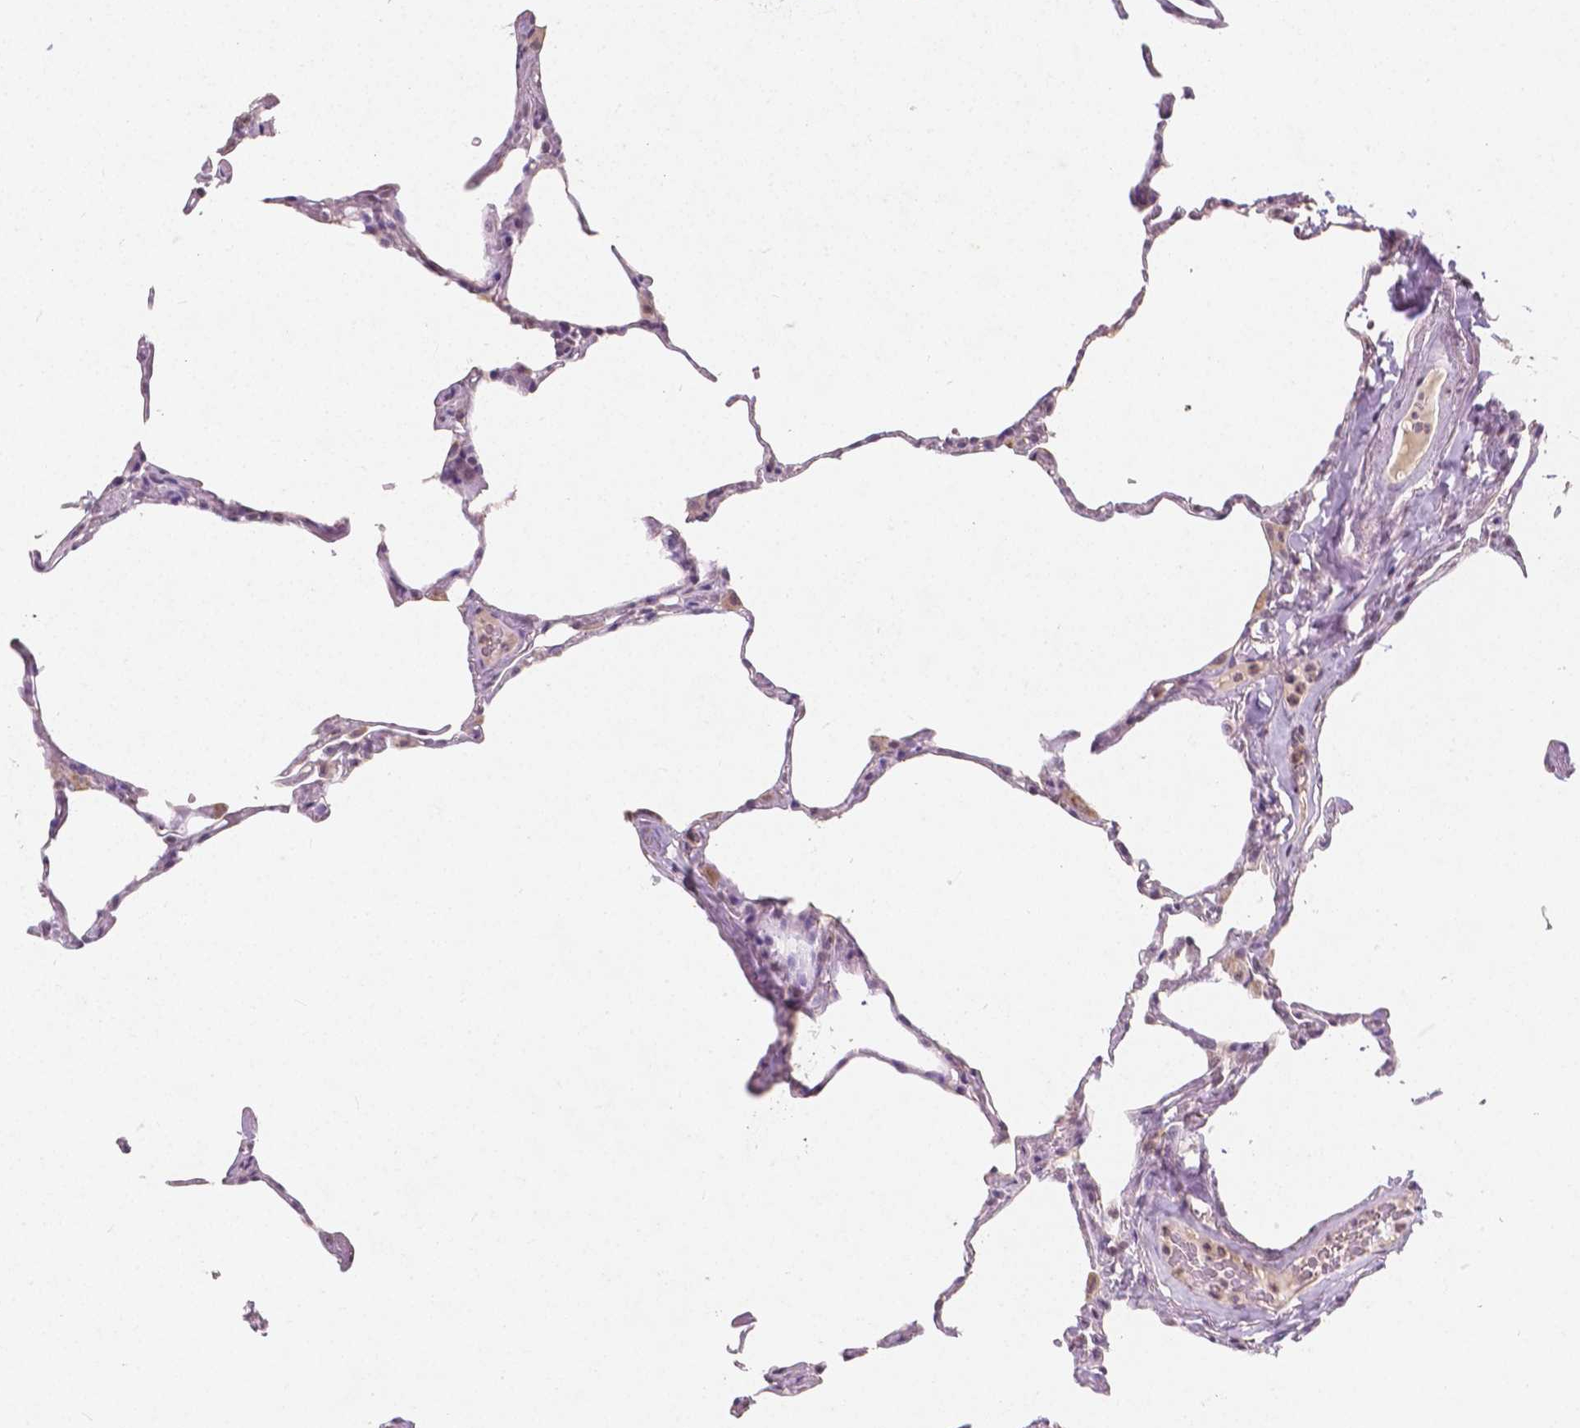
{"staining": {"intensity": "weak", "quantity": "25%-75%", "location": "nuclear"}, "tissue": "lung", "cell_type": "Alveolar cells", "image_type": "normal", "snomed": [{"axis": "morphology", "description": "Normal tissue, NOS"}, {"axis": "topography", "description": "Lung"}], "caption": "Alveolar cells exhibit low levels of weak nuclear expression in approximately 25%-75% of cells in unremarkable lung.", "gene": "NOLC1", "patient": {"sex": "male", "age": 65}}